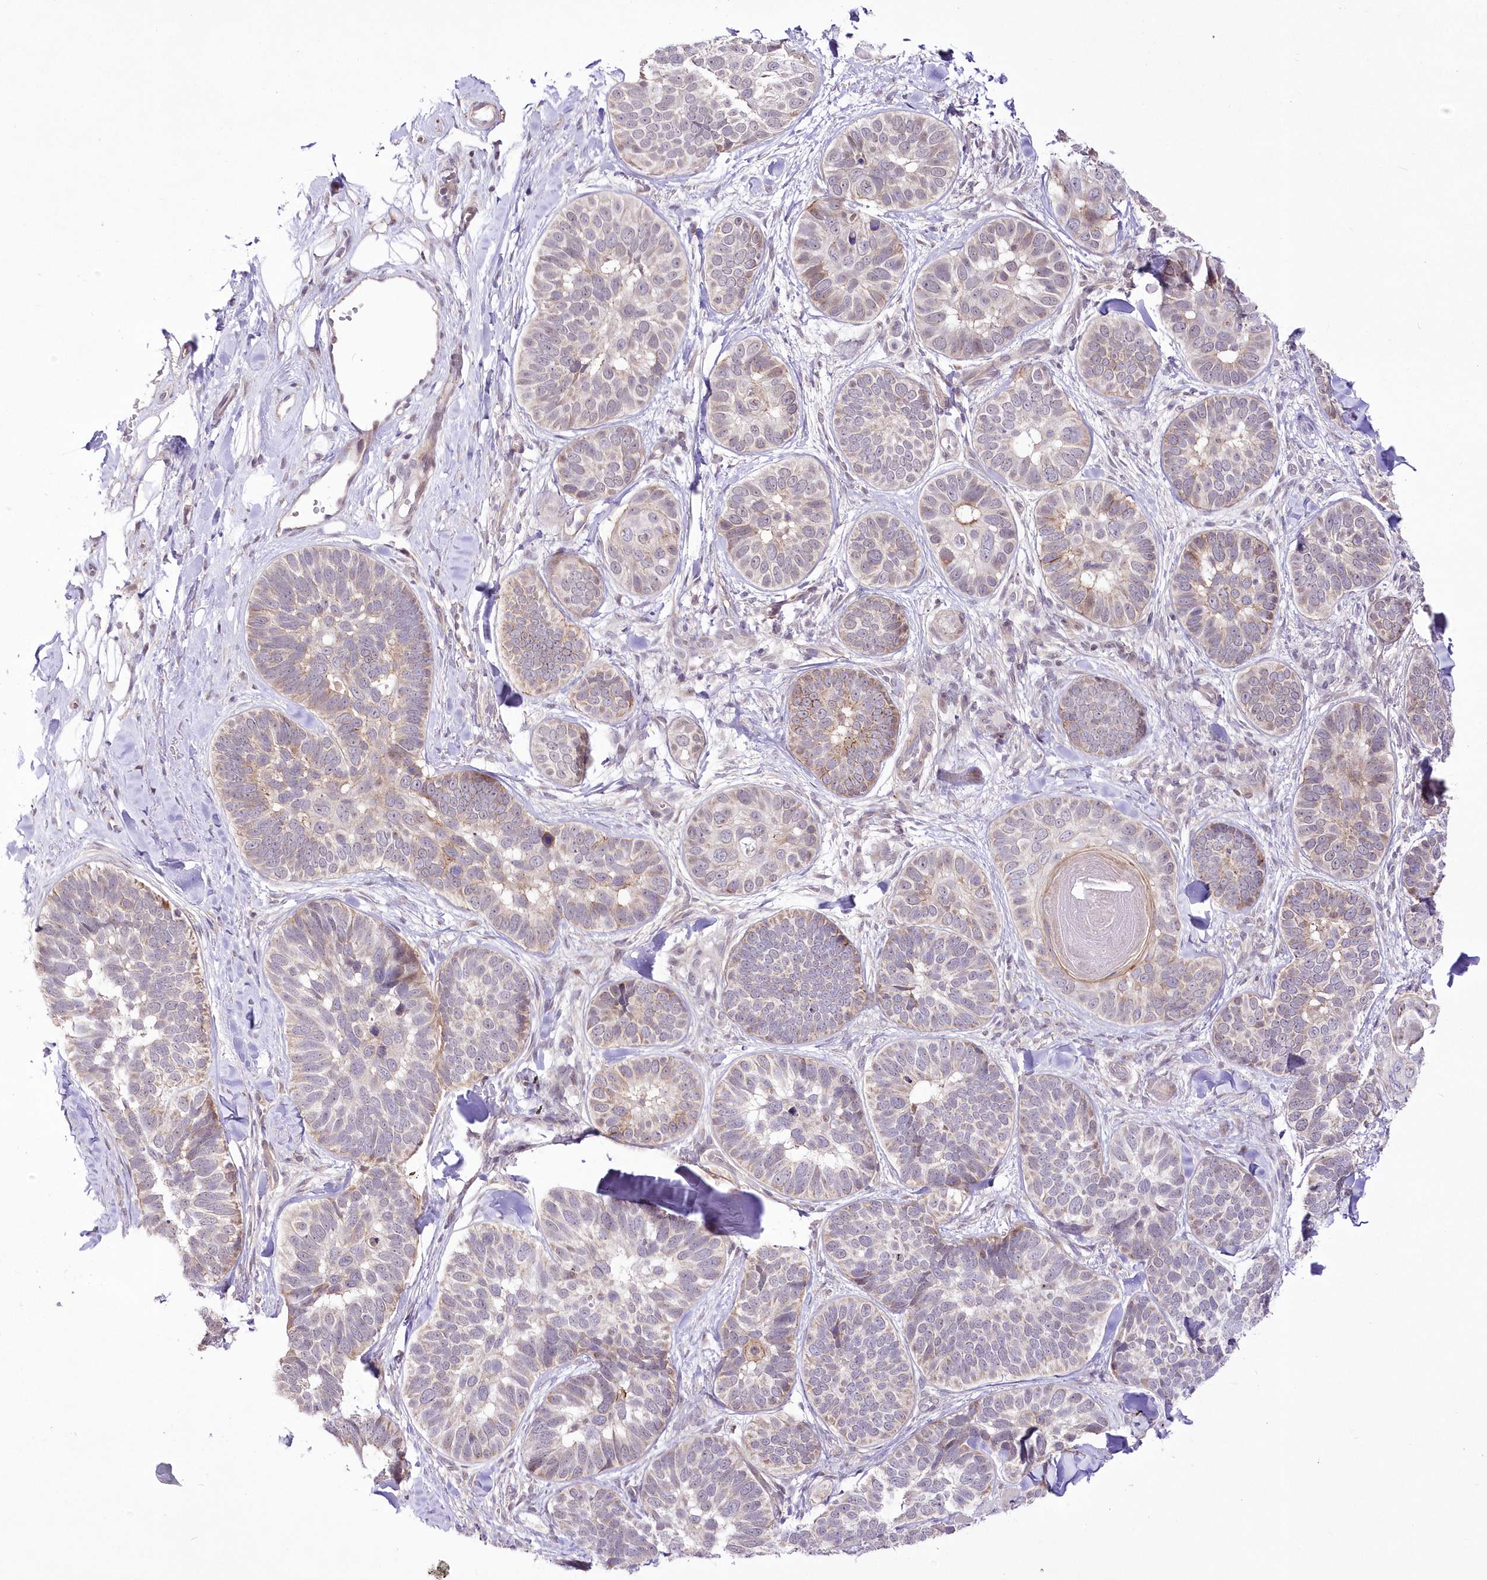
{"staining": {"intensity": "weak", "quantity": "25%-75%", "location": "cytoplasmic/membranous"}, "tissue": "skin cancer", "cell_type": "Tumor cells", "image_type": "cancer", "snomed": [{"axis": "morphology", "description": "Basal cell carcinoma"}, {"axis": "topography", "description": "Skin"}], "caption": "Basal cell carcinoma (skin) stained for a protein reveals weak cytoplasmic/membranous positivity in tumor cells.", "gene": "FAM241B", "patient": {"sex": "male", "age": 62}}